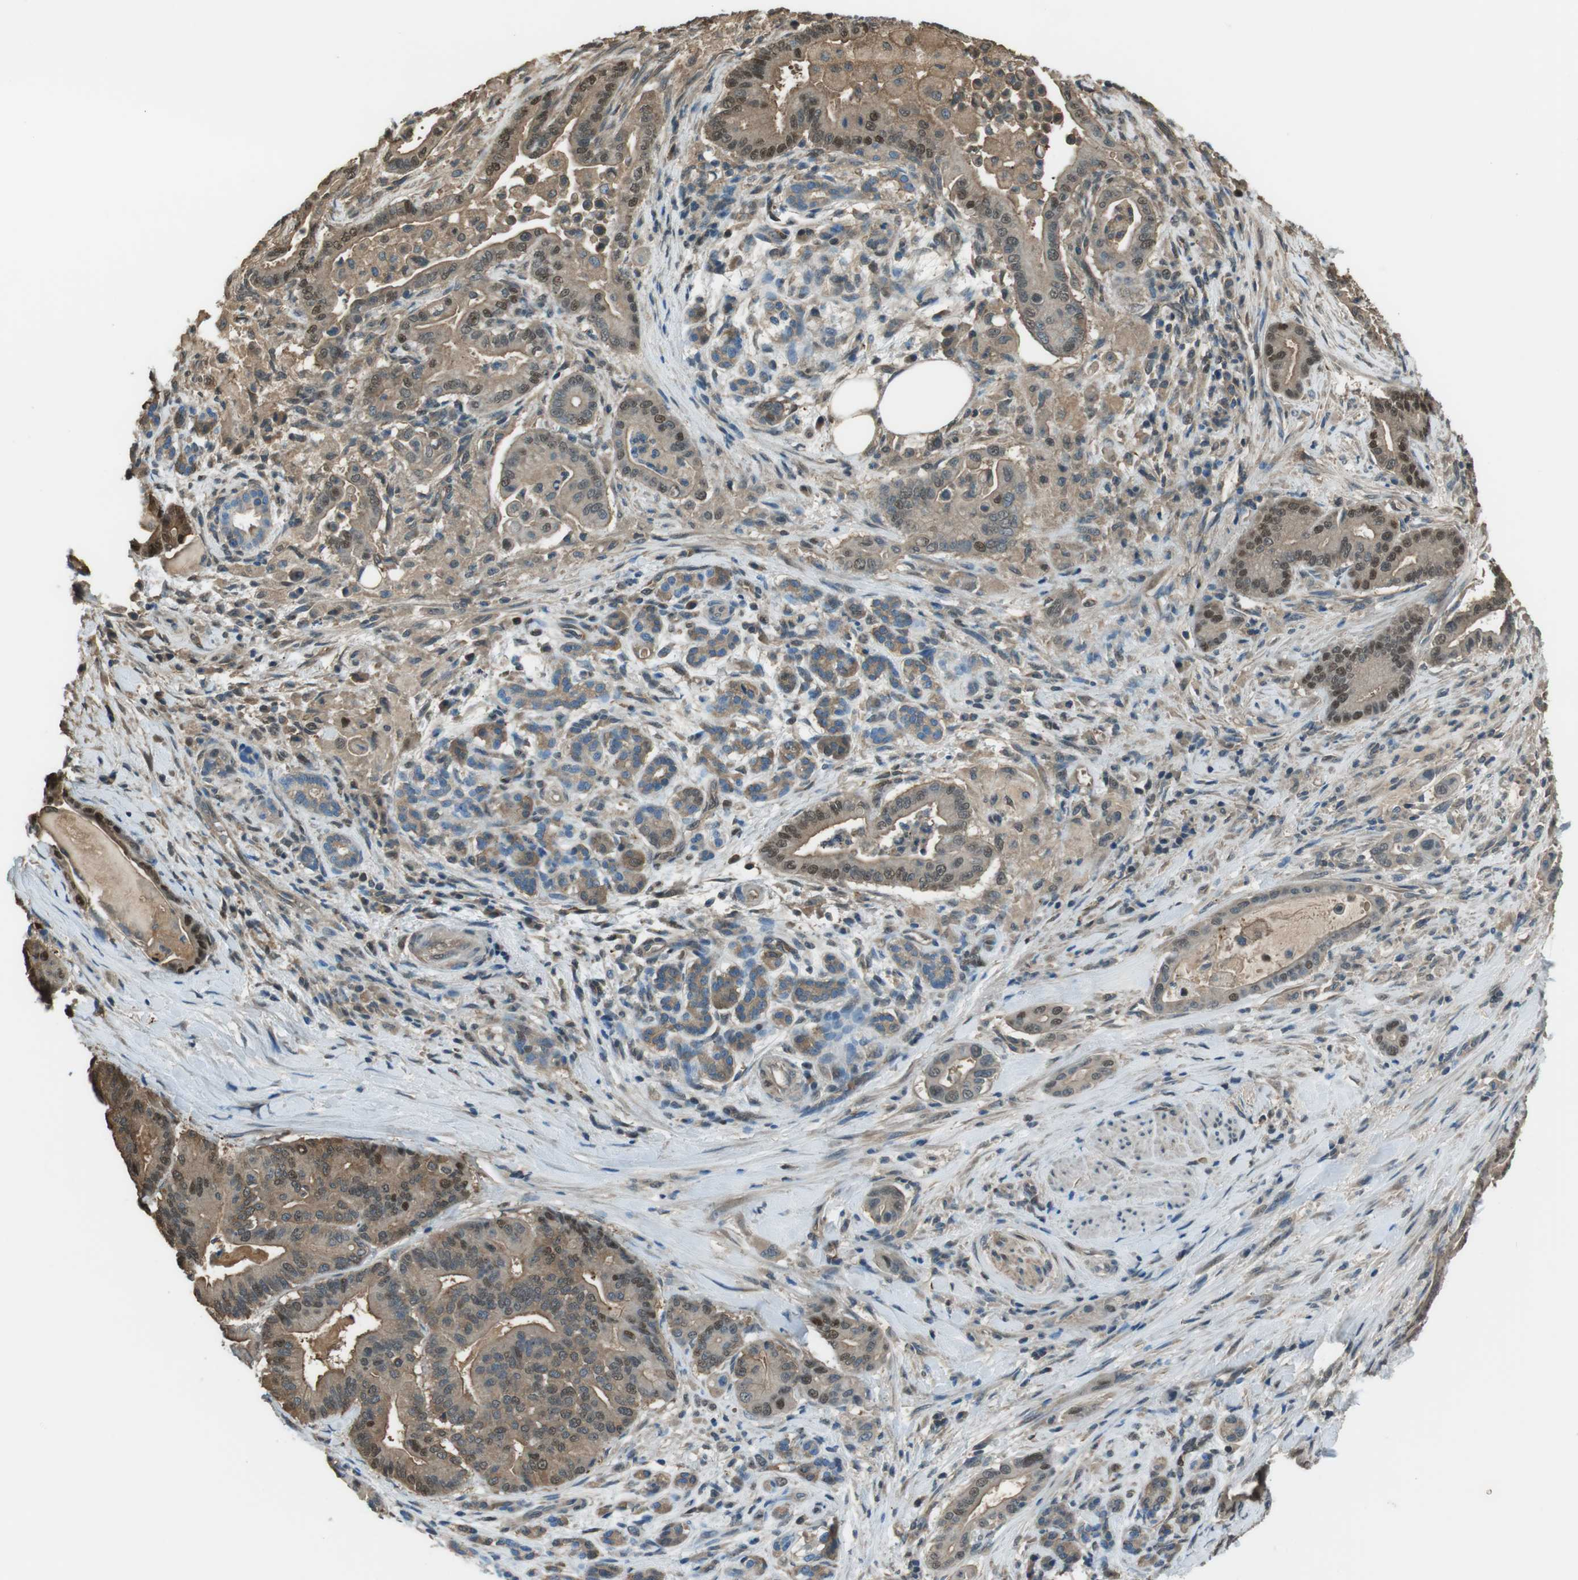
{"staining": {"intensity": "moderate", "quantity": ">75%", "location": "cytoplasmic/membranous,nuclear"}, "tissue": "pancreatic cancer", "cell_type": "Tumor cells", "image_type": "cancer", "snomed": [{"axis": "morphology", "description": "Normal tissue, NOS"}, {"axis": "morphology", "description": "Adenocarcinoma, NOS"}, {"axis": "topography", "description": "Pancreas"}], "caption": "Immunohistochemistry (IHC) micrograph of neoplastic tissue: human pancreatic cancer (adenocarcinoma) stained using immunohistochemistry shows medium levels of moderate protein expression localized specifically in the cytoplasmic/membranous and nuclear of tumor cells, appearing as a cytoplasmic/membranous and nuclear brown color.", "gene": "TWSG1", "patient": {"sex": "male", "age": 63}}